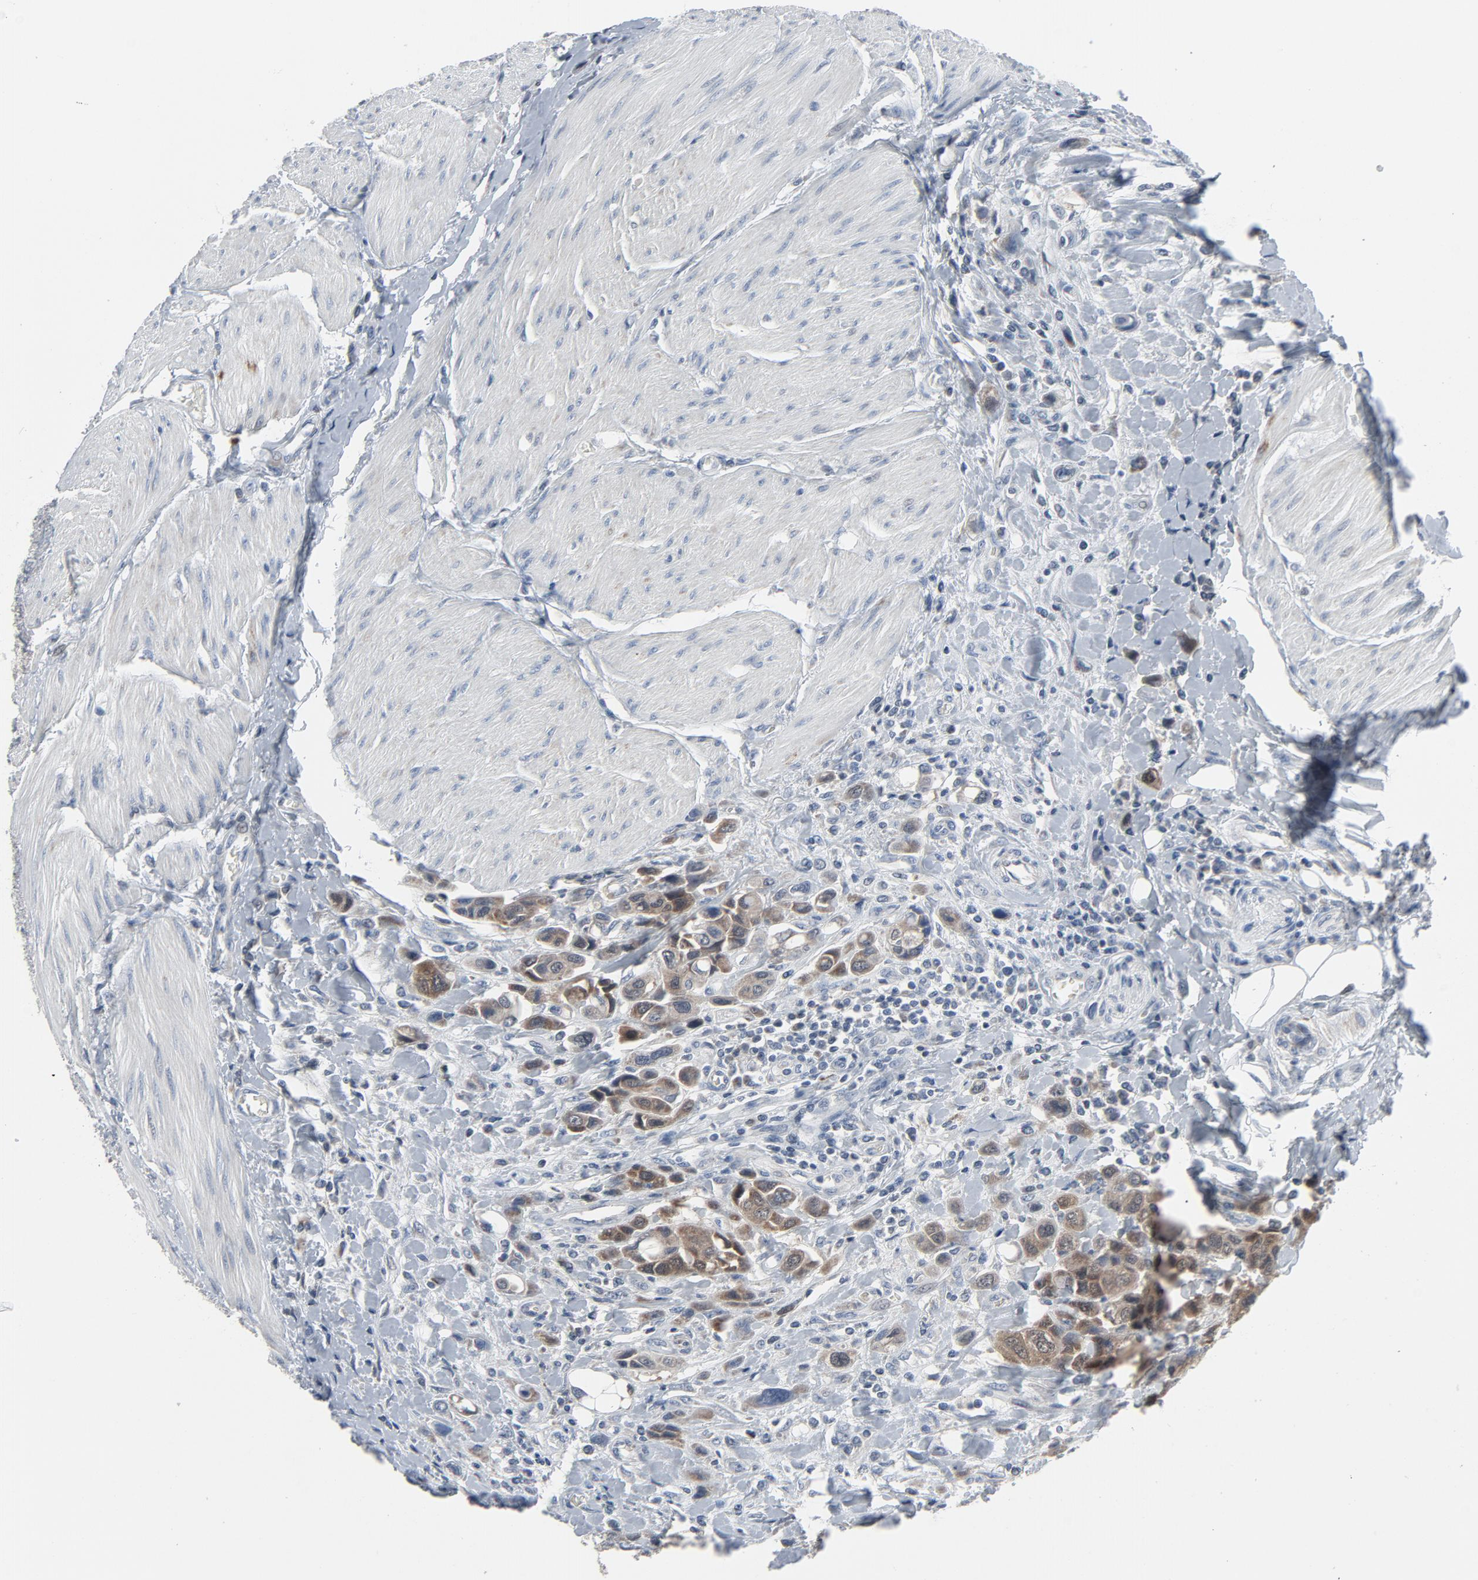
{"staining": {"intensity": "moderate", "quantity": ">75%", "location": "cytoplasmic/membranous"}, "tissue": "urothelial cancer", "cell_type": "Tumor cells", "image_type": "cancer", "snomed": [{"axis": "morphology", "description": "Urothelial carcinoma, High grade"}, {"axis": "topography", "description": "Urinary bladder"}], "caption": "Immunohistochemistry (IHC) of urothelial cancer shows medium levels of moderate cytoplasmic/membranous expression in approximately >75% of tumor cells.", "gene": "GPX2", "patient": {"sex": "male", "age": 50}}